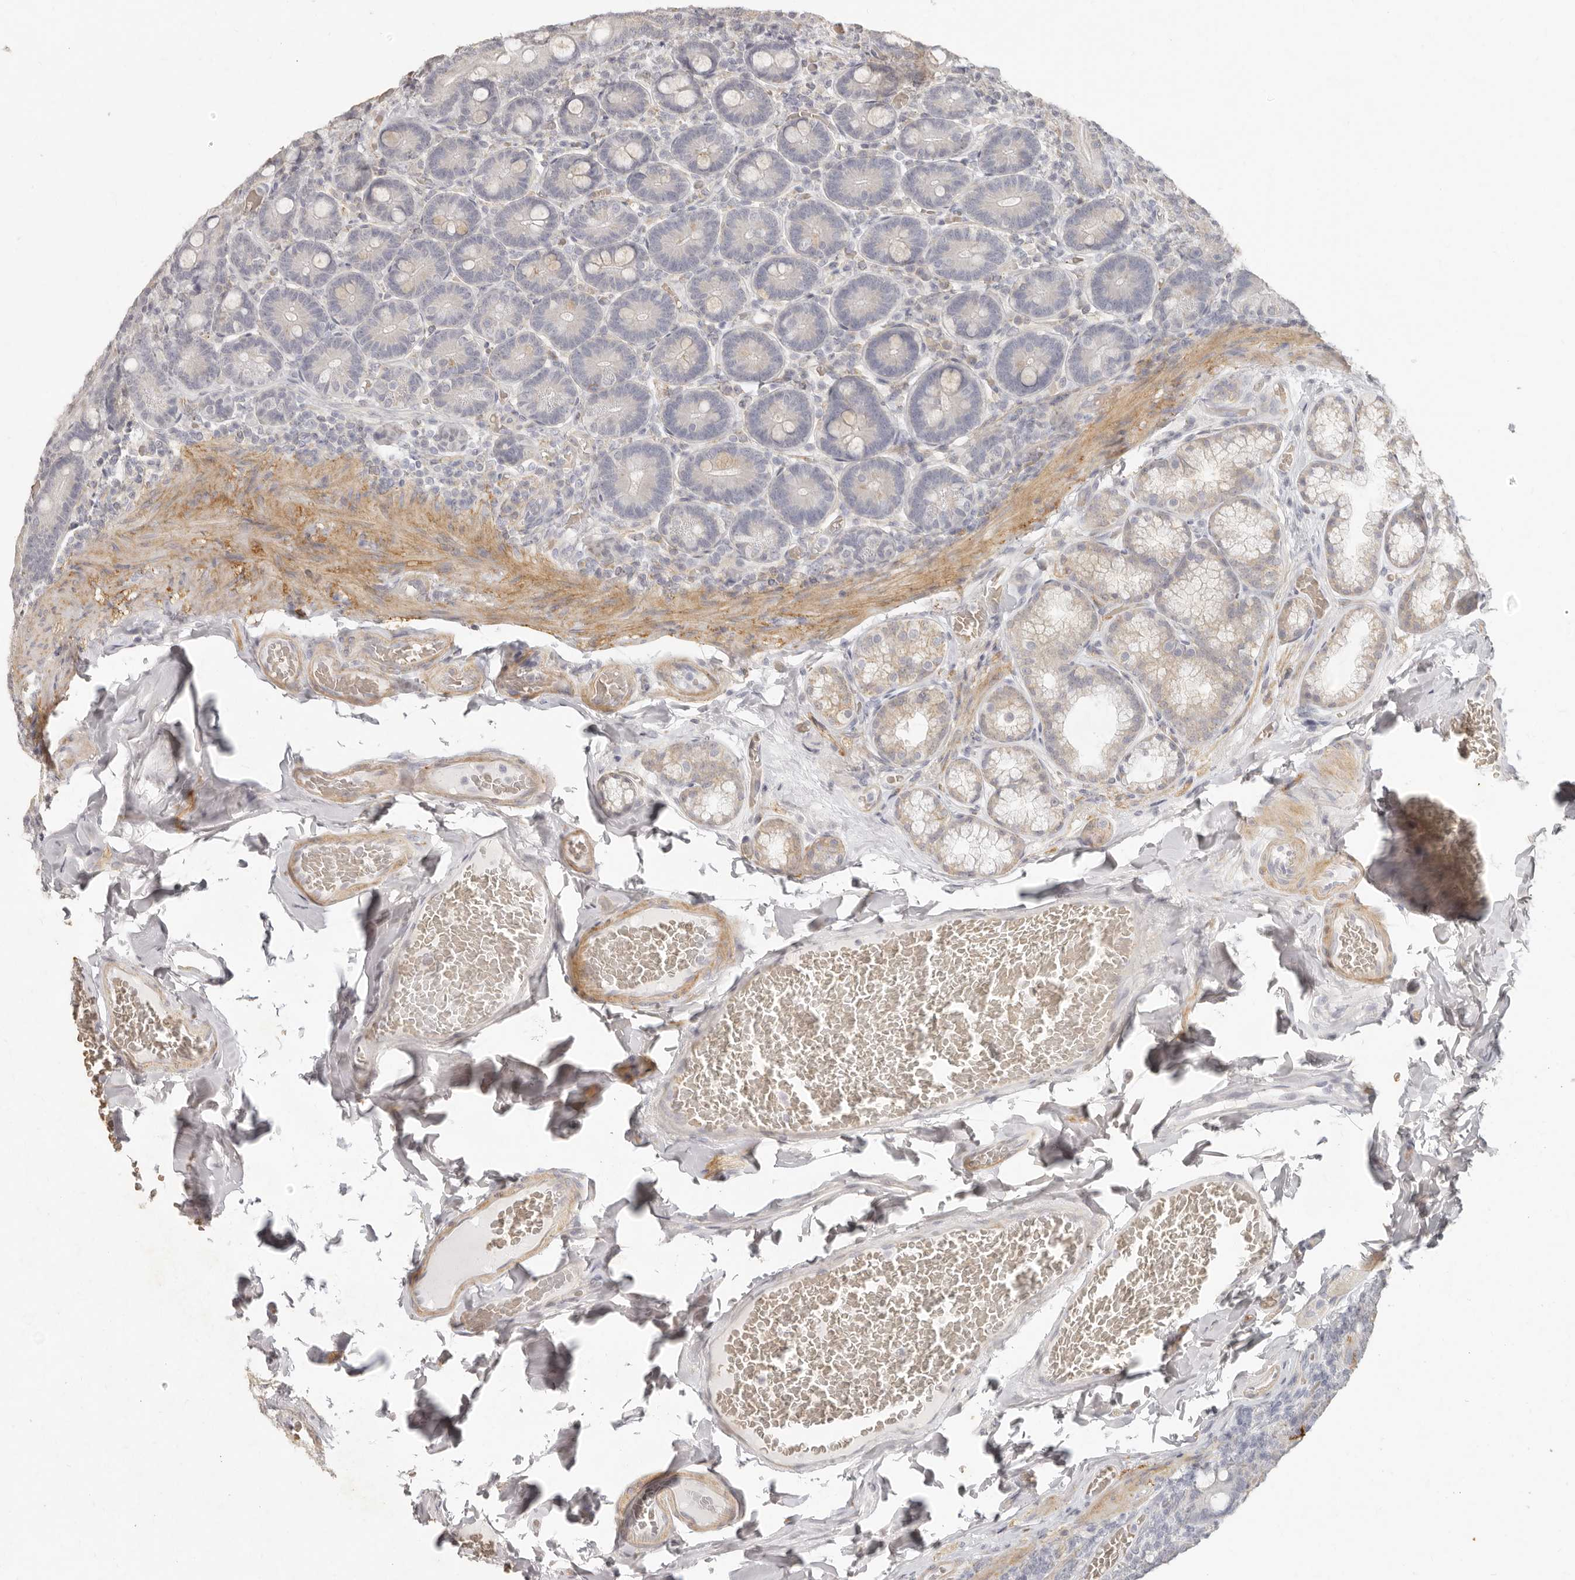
{"staining": {"intensity": "moderate", "quantity": "<25%", "location": "cytoplasmic/membranous"}, "tissue": "duodenum", "cell_type": "Glandular cells", "image_type": "normal", "snomed": [{"axis": "morphology", "description": "Normal tissue, NOS"}, {"axis": "topography", "description": "Duodenum"}], "caption": "IHC of unremarkable duodenum demonstrates low levels of moderate cytoplasmic/membranous staining in about <25% of glandular cells. (DAB (3,3'-diaminobenzidine) IHC with brightfield microscopy, high magnification).", "gene": "NIBAN1", "patient": {"sex": "female", "age": 62}}